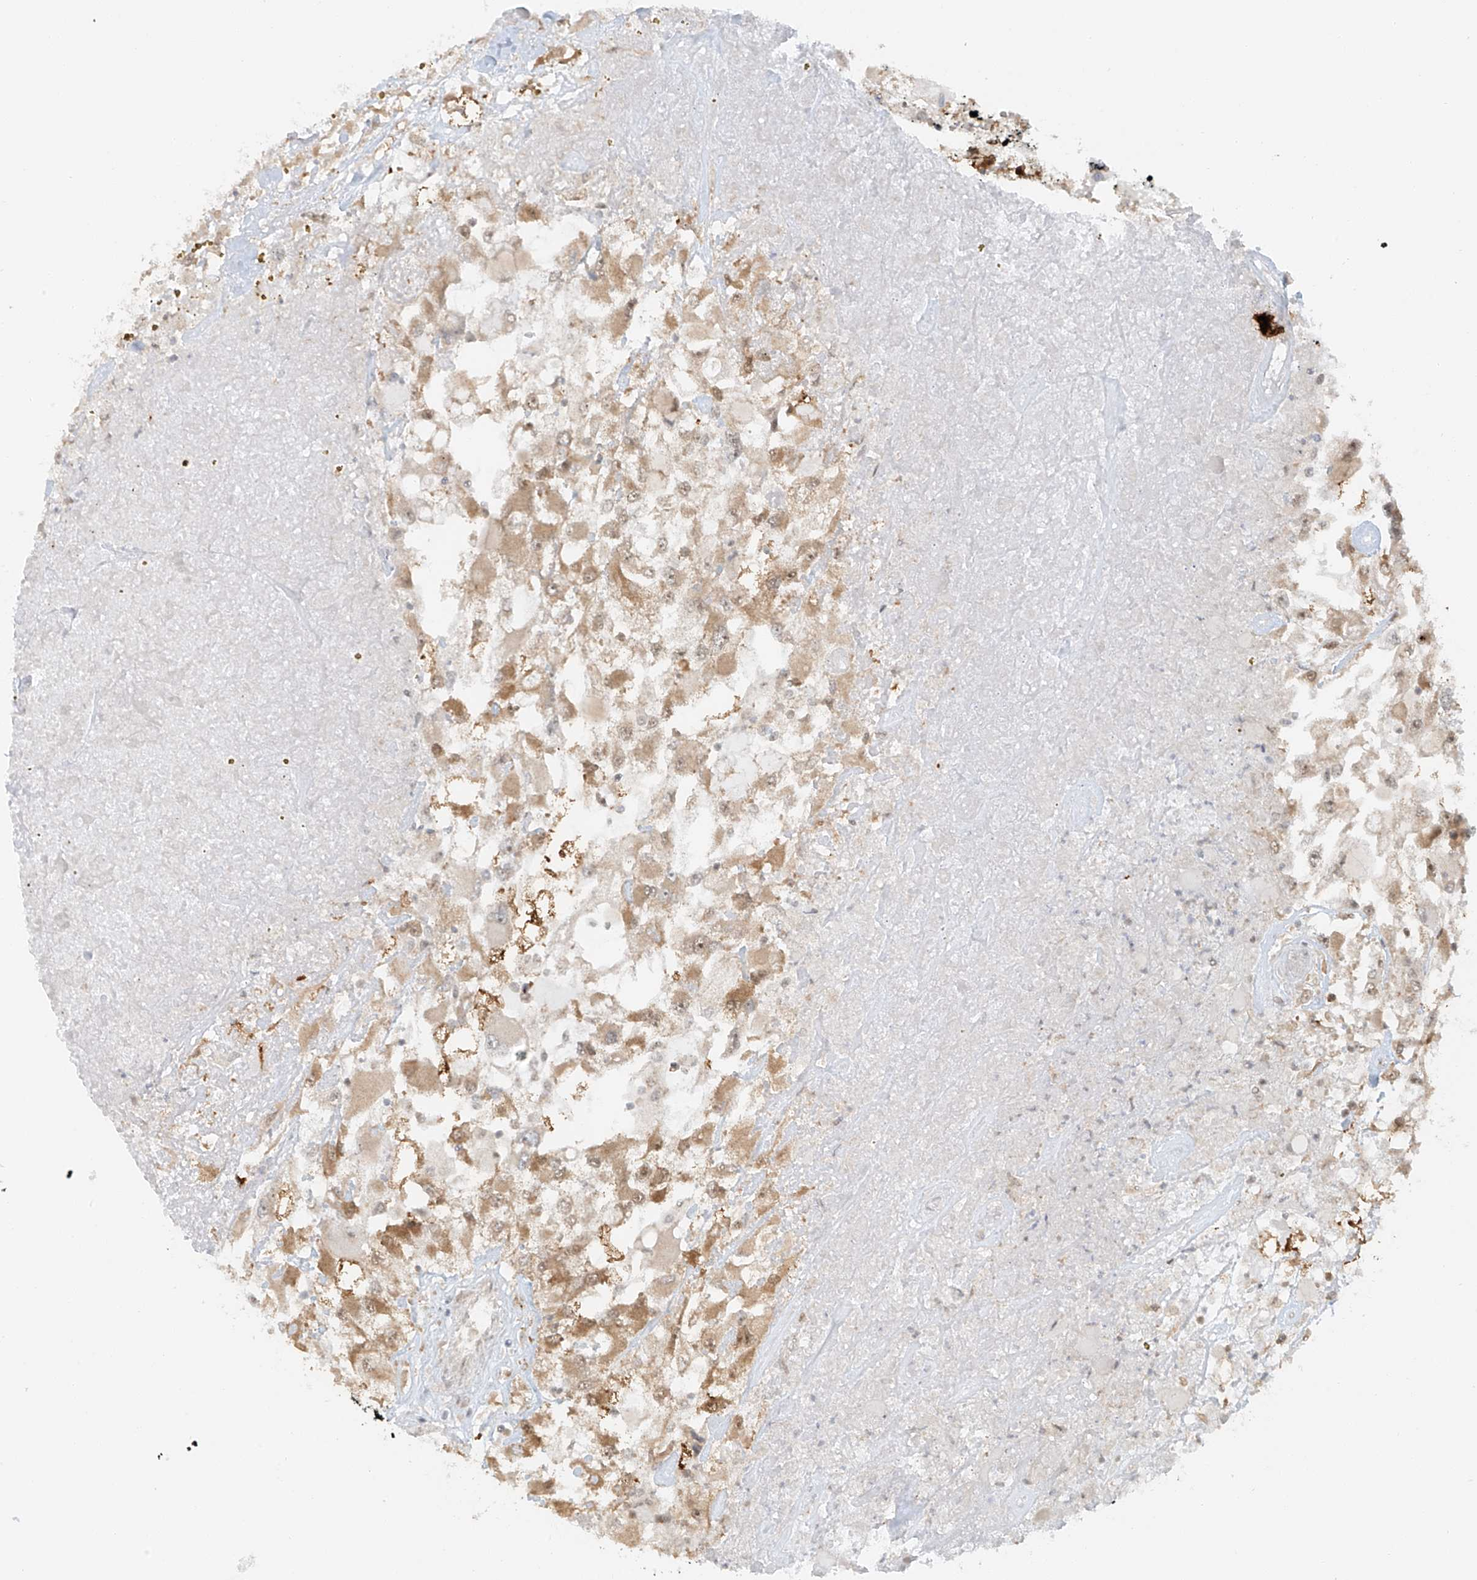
{"staining": {"intensity": "moderate", "quantity": ">75%", "location": "cytoplasmic/membranous"}, "tissue": "renal cancer", "cell_type": "Tumor cells", "image_type": "cancer", "snomed": [{"axis": "morphology", "description": "Adenocarcinoma, NOS"}, {"axis": "topography", "description": "Kidney"}], "caption": "Protein analysis of adenocarcinoma (renal) tissue exhibits moderate cytoplasmic/membranous staining in about >75% of tumor cells. (DAB (3,3'-diaminobenzidine) = brown stain, brightfield microscopy at high magnification).", "gene": "MIPEP", "patient": {"sex": "female", "age": 52}}